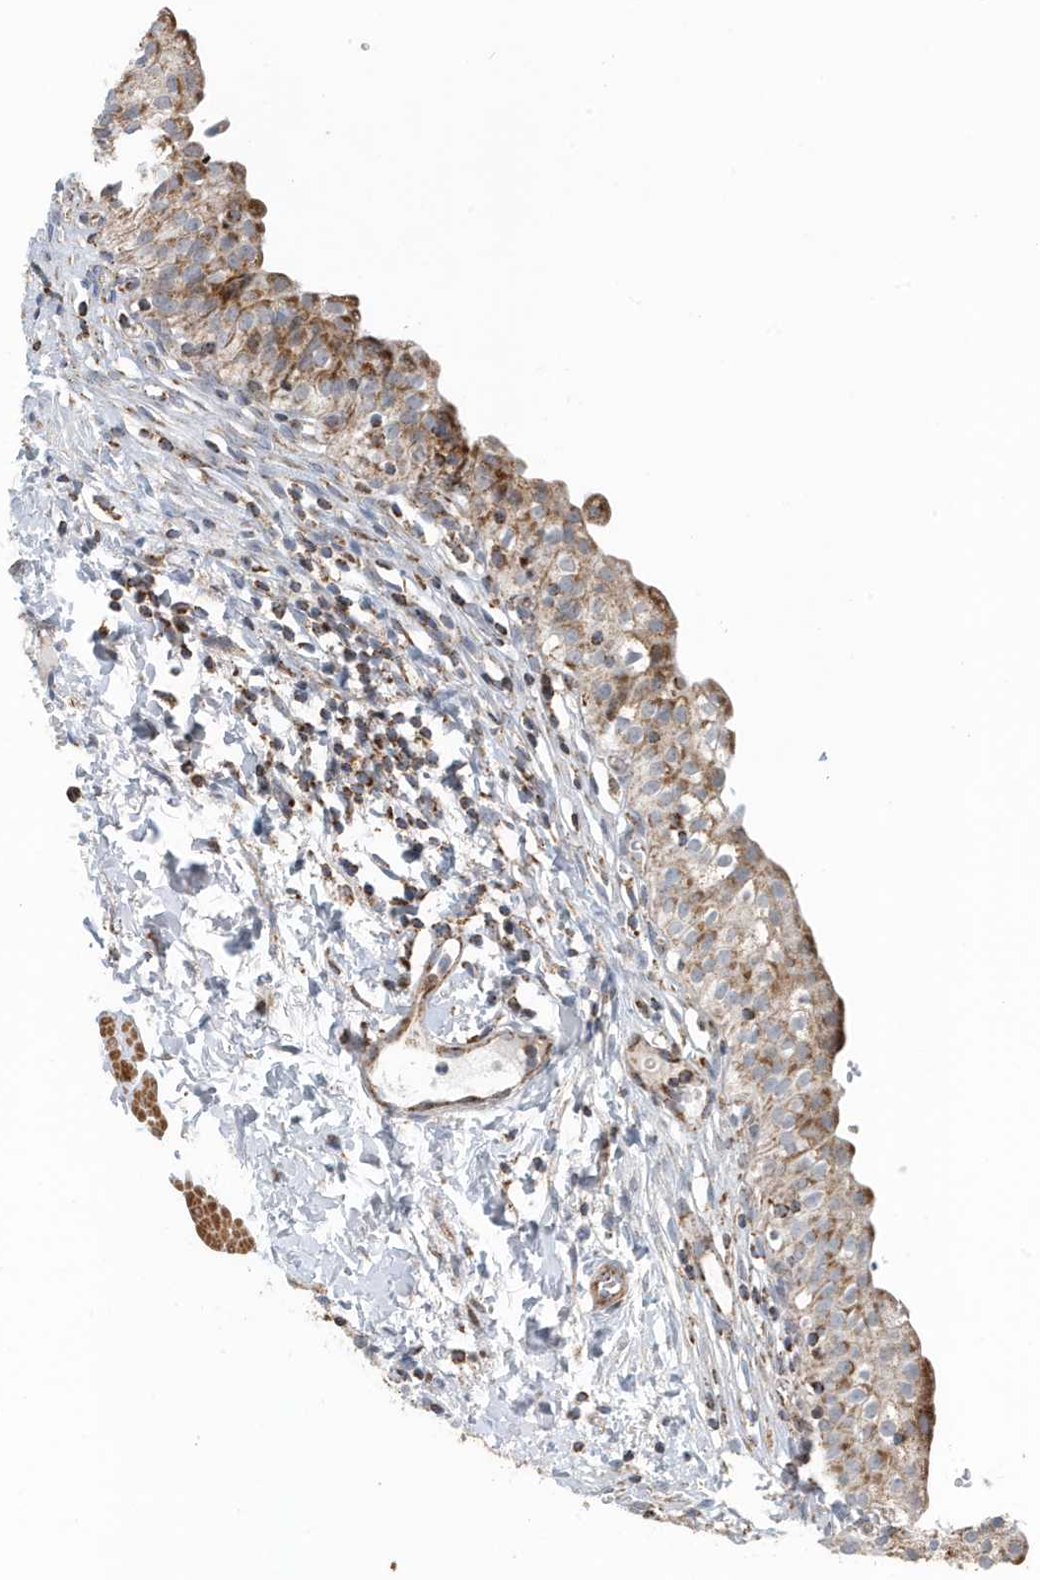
{"staining": {"intensity": "moderate", "quantity": ">75%", "location": "cytoplasmic/membranous"}, "tissue": "urinary bladder", "cell_type": "Urothelial cells", "image_type": "normal", "snomed": [{"axis": "morphology", "description": "Normal tissue, NOS"}, {"axis": "topography", "description": "Urinary bladder"}], "caption": "DAB (3,3'-diaminobenzidine) immunohistochemical staining of normal human urinary bladder exhibits moderate cytoplasmic/membranous protein expression in approximately >75% of urothelial cells. The protein is stained brown, and the nuclei are stained in blue (DAB IHC with brightfield microscopy, high magnification).", "gene": "MAN1A1", "patient": {"sex": "male", "age": 55}}